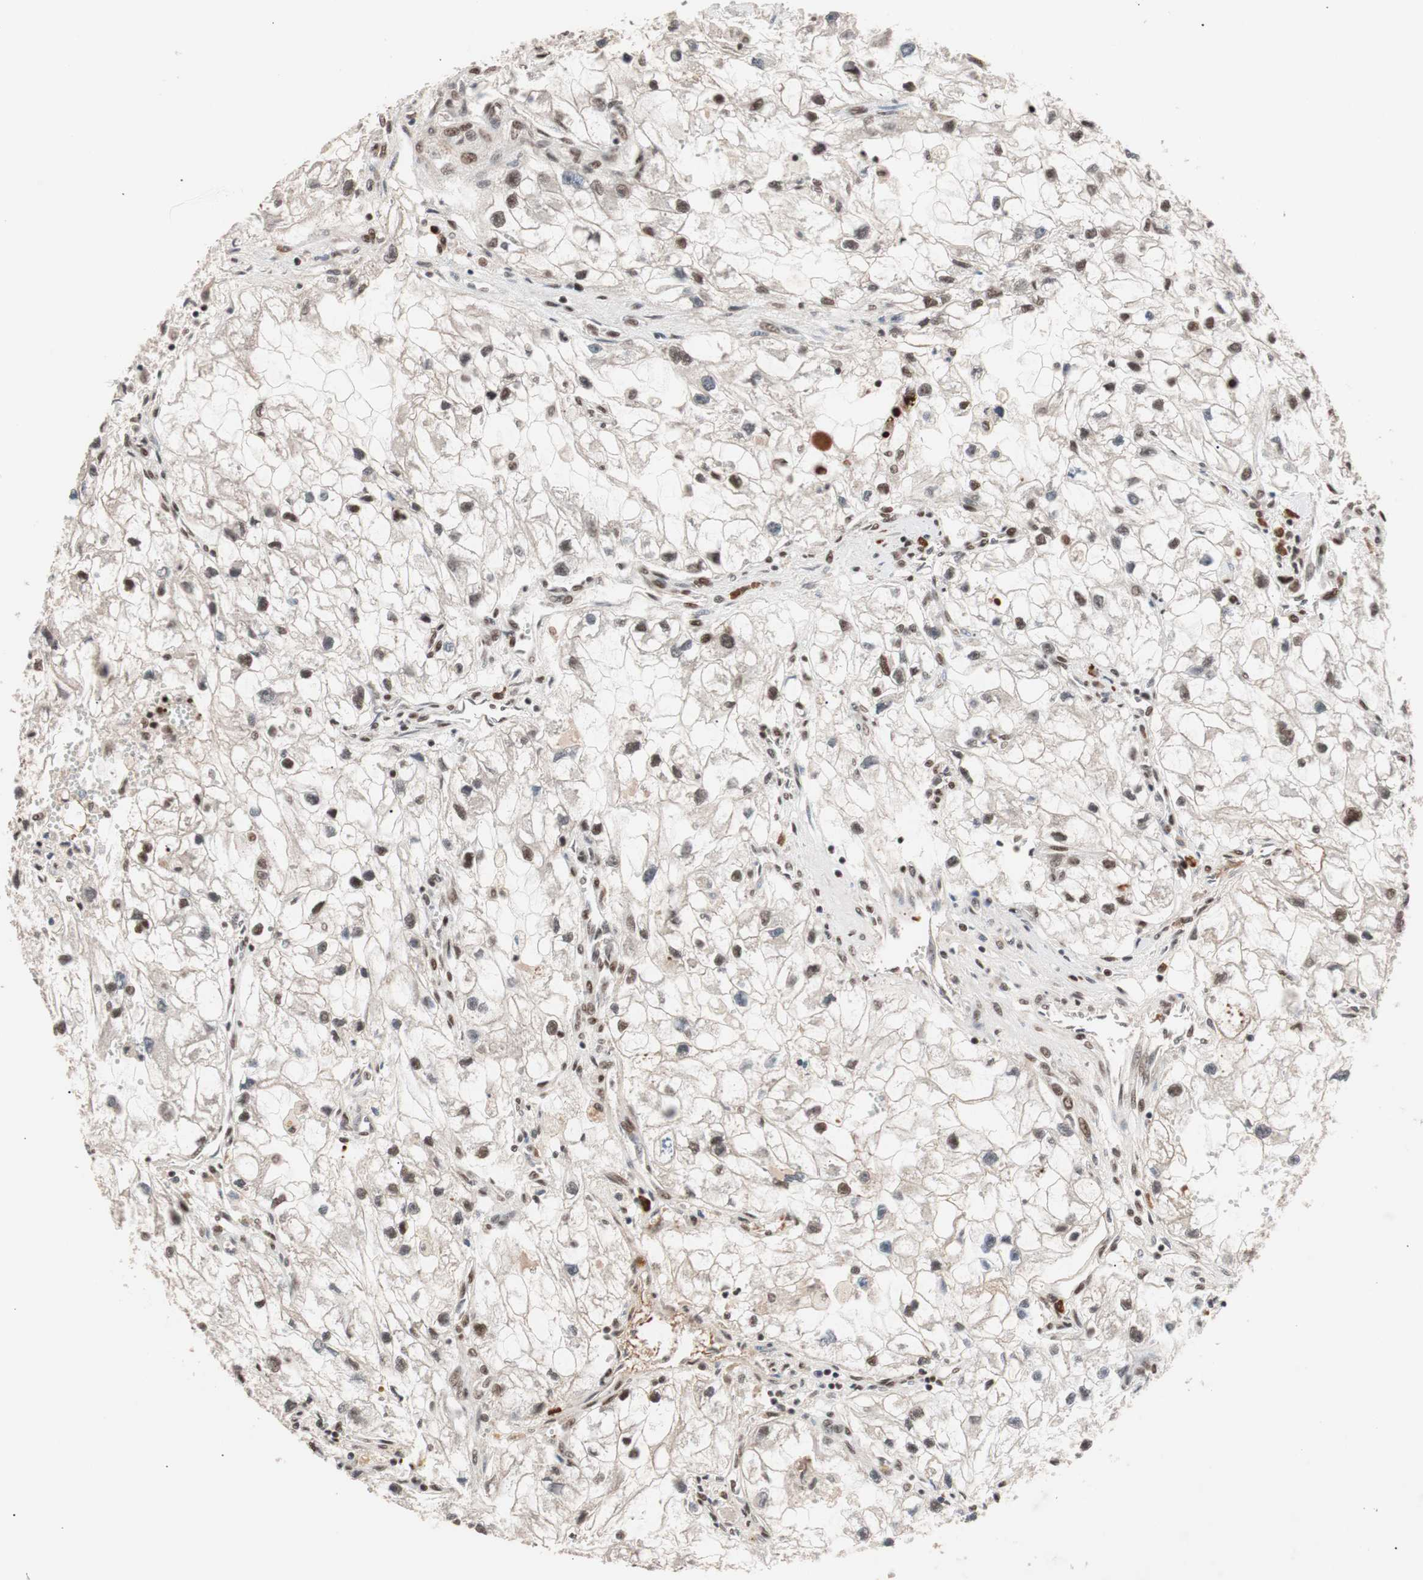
{"staining": {"intensity": "strong", "quantity": ">75%", "location": "nuclear"}, "tissue": "renal cancer", "cell_type": "Tumor cells", "image_type": "cancer", "snomed": [{"axis": "morphology", "description": "Adenocarcinoma, NOS"}, {"axis": "topography", "description": "Kidney"}], "caption": "There is high levels of strong nuclear positivity in tumor cells of renal cancer, as demonstrated by immunohistochemical staining (brown color).", "gene": "CHAMP1", "patient": {"sex": "female", "age": 70}}